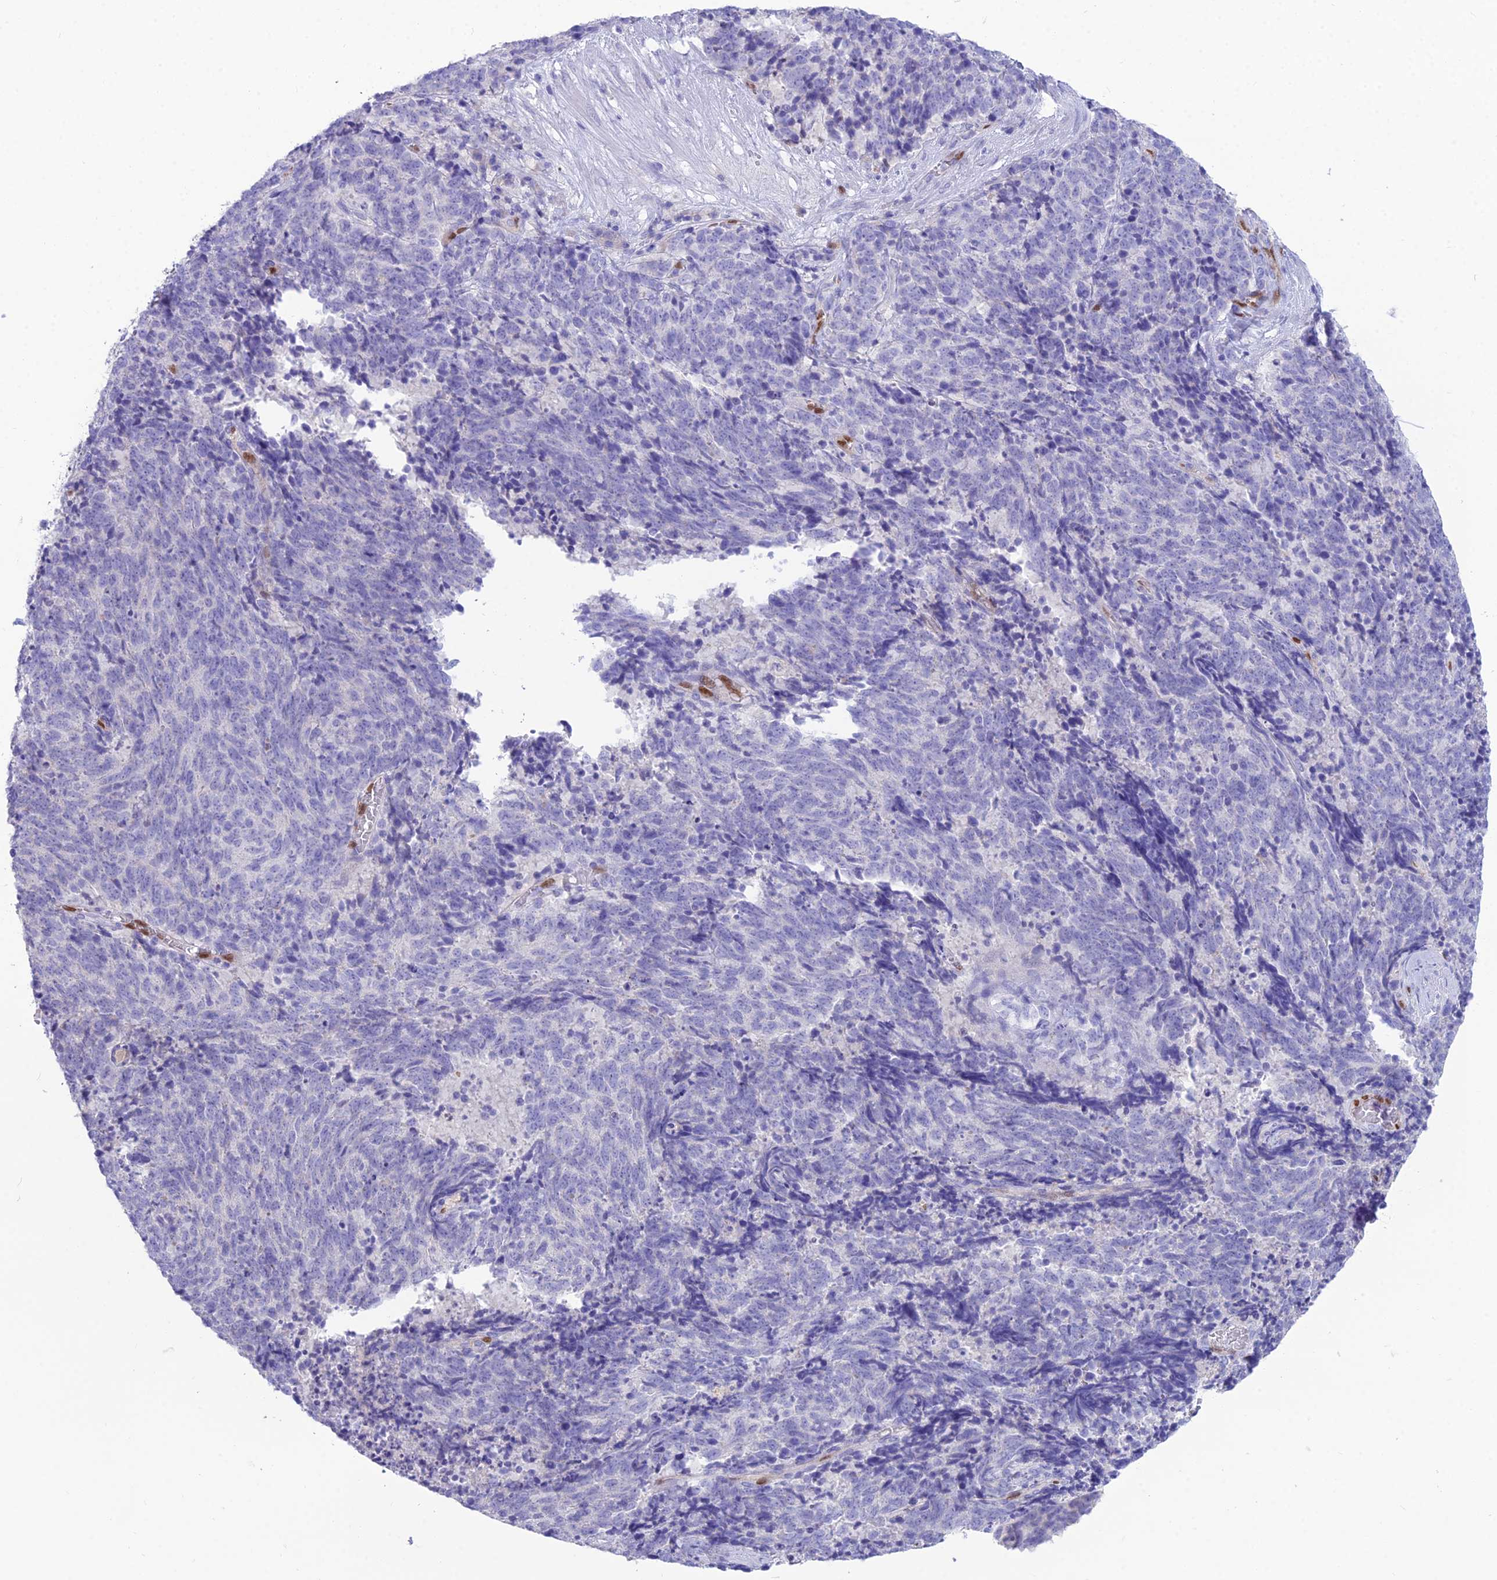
{"staining": {"intensity": "negative", "quantity": "none", "location": "none"}, "tissue": "cervical cancer", "cell_type": "Tumor cells", "image_type": "cancer", "snomed": [{"axis": "morphology", "description": "Squamous cell carcinoma, NOS"}, {"axis": "topography", "description": "Cervix"}], "caption": "Tumor cells are negative for protein expression in human squamous cell carcinoma (cervical).", "gene": "NOVA2", "patient": {"sex": "female", "age": 29}}